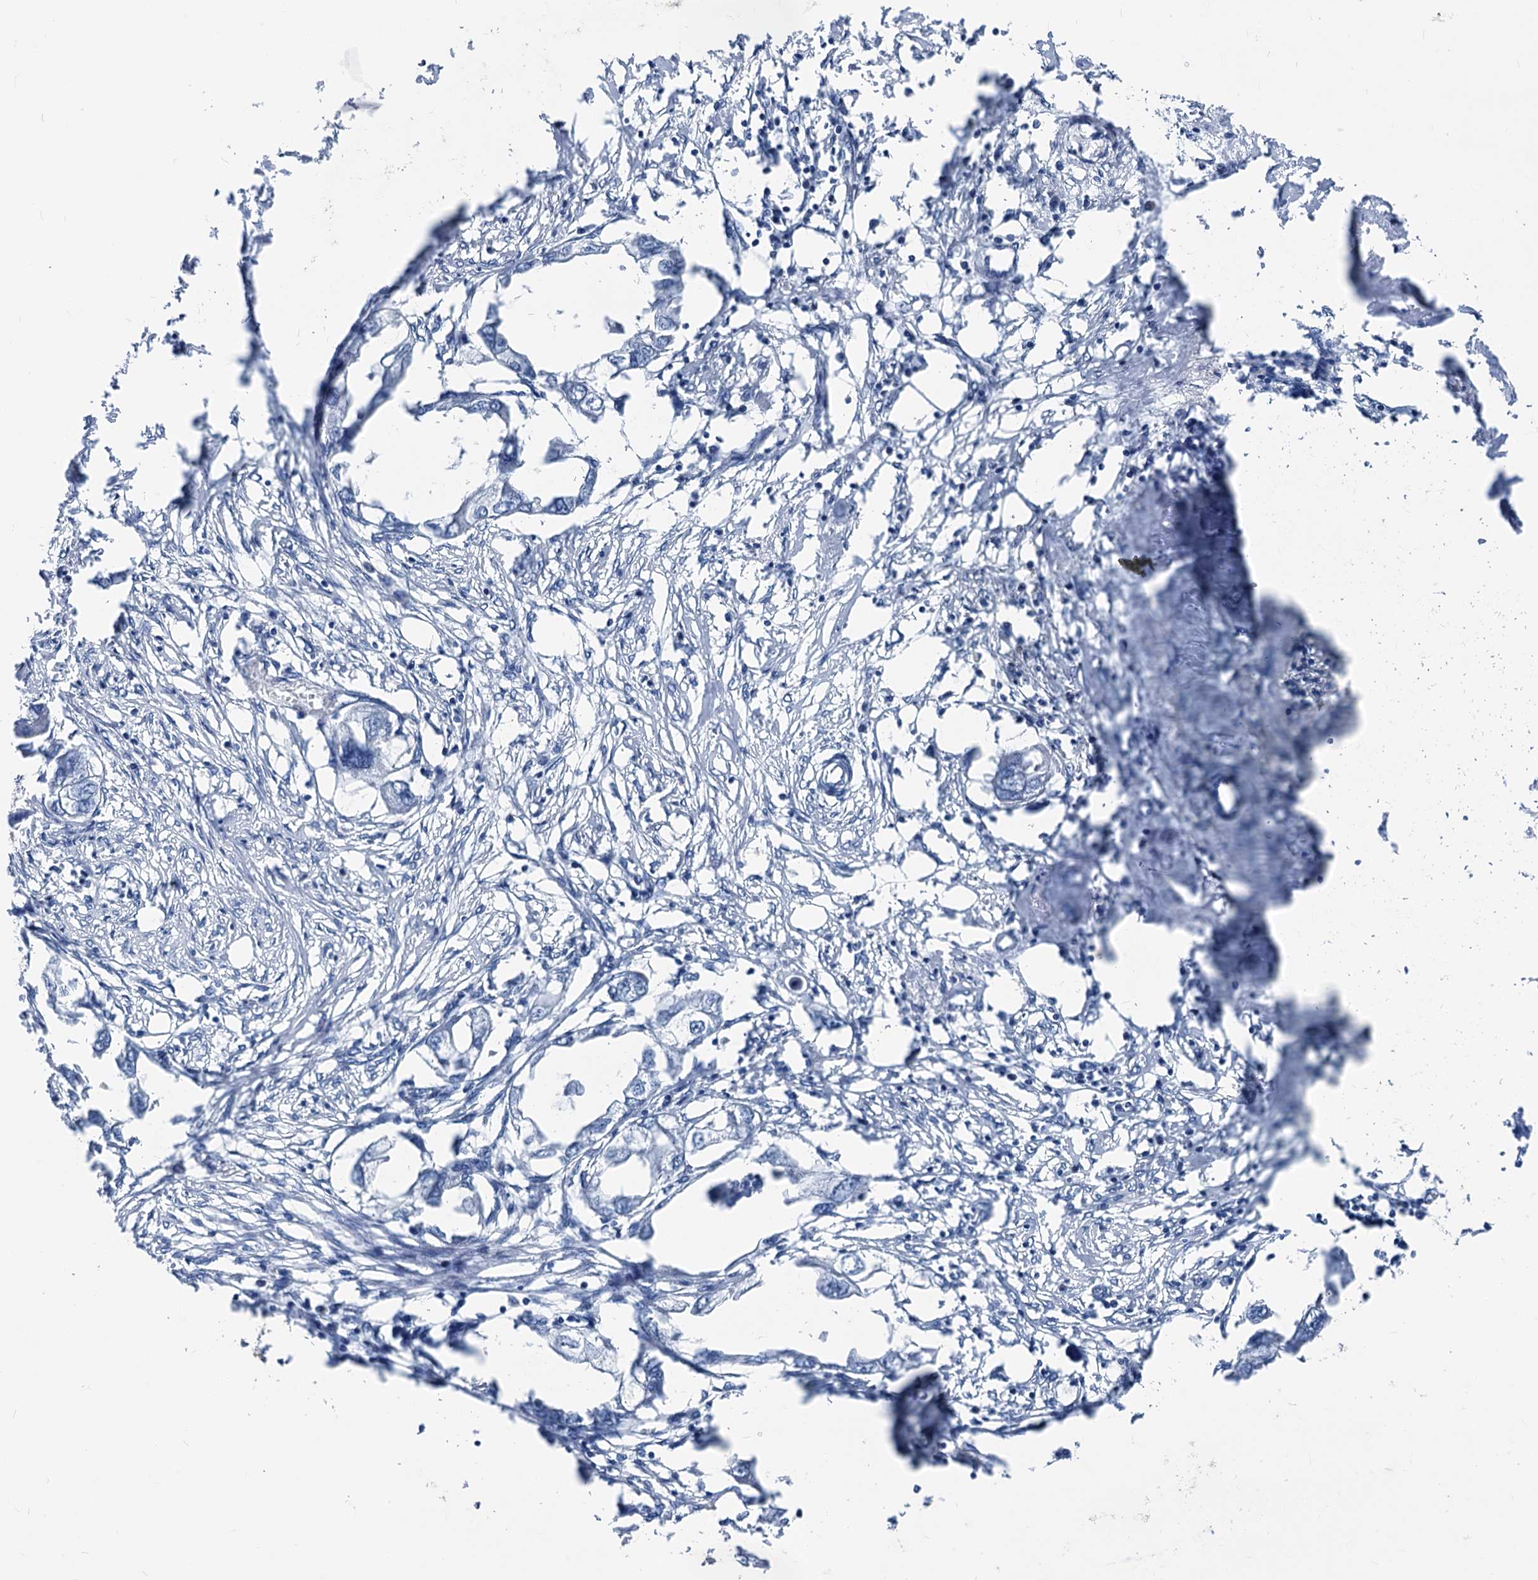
{"staining": {"intensity": "negative", "quantity": "none", "location": "none"}, "tissue": "endometrial cancer", "cell_type": "Tumor cells", "image_type": "cancer", "snomed": [{"axis": "morphology", "description": "Adenocarcinoma, NOS"}, {"axis": "morphology", "description": "Adenocarcinoma, metastatic, NOS"}, {"axis": "topography", "description": "Adipose tissue"}, {"axis": "topography", "description": "Endometrium"}], "caption": "High power microscopy photomicrograph of an IHC histopathology image of metastatic adenocarcinoma (endometrial), revealing no significant positivity in tumor cells.", "gene": "GLO1", "patient": {"sex": "female", "age": 67}}